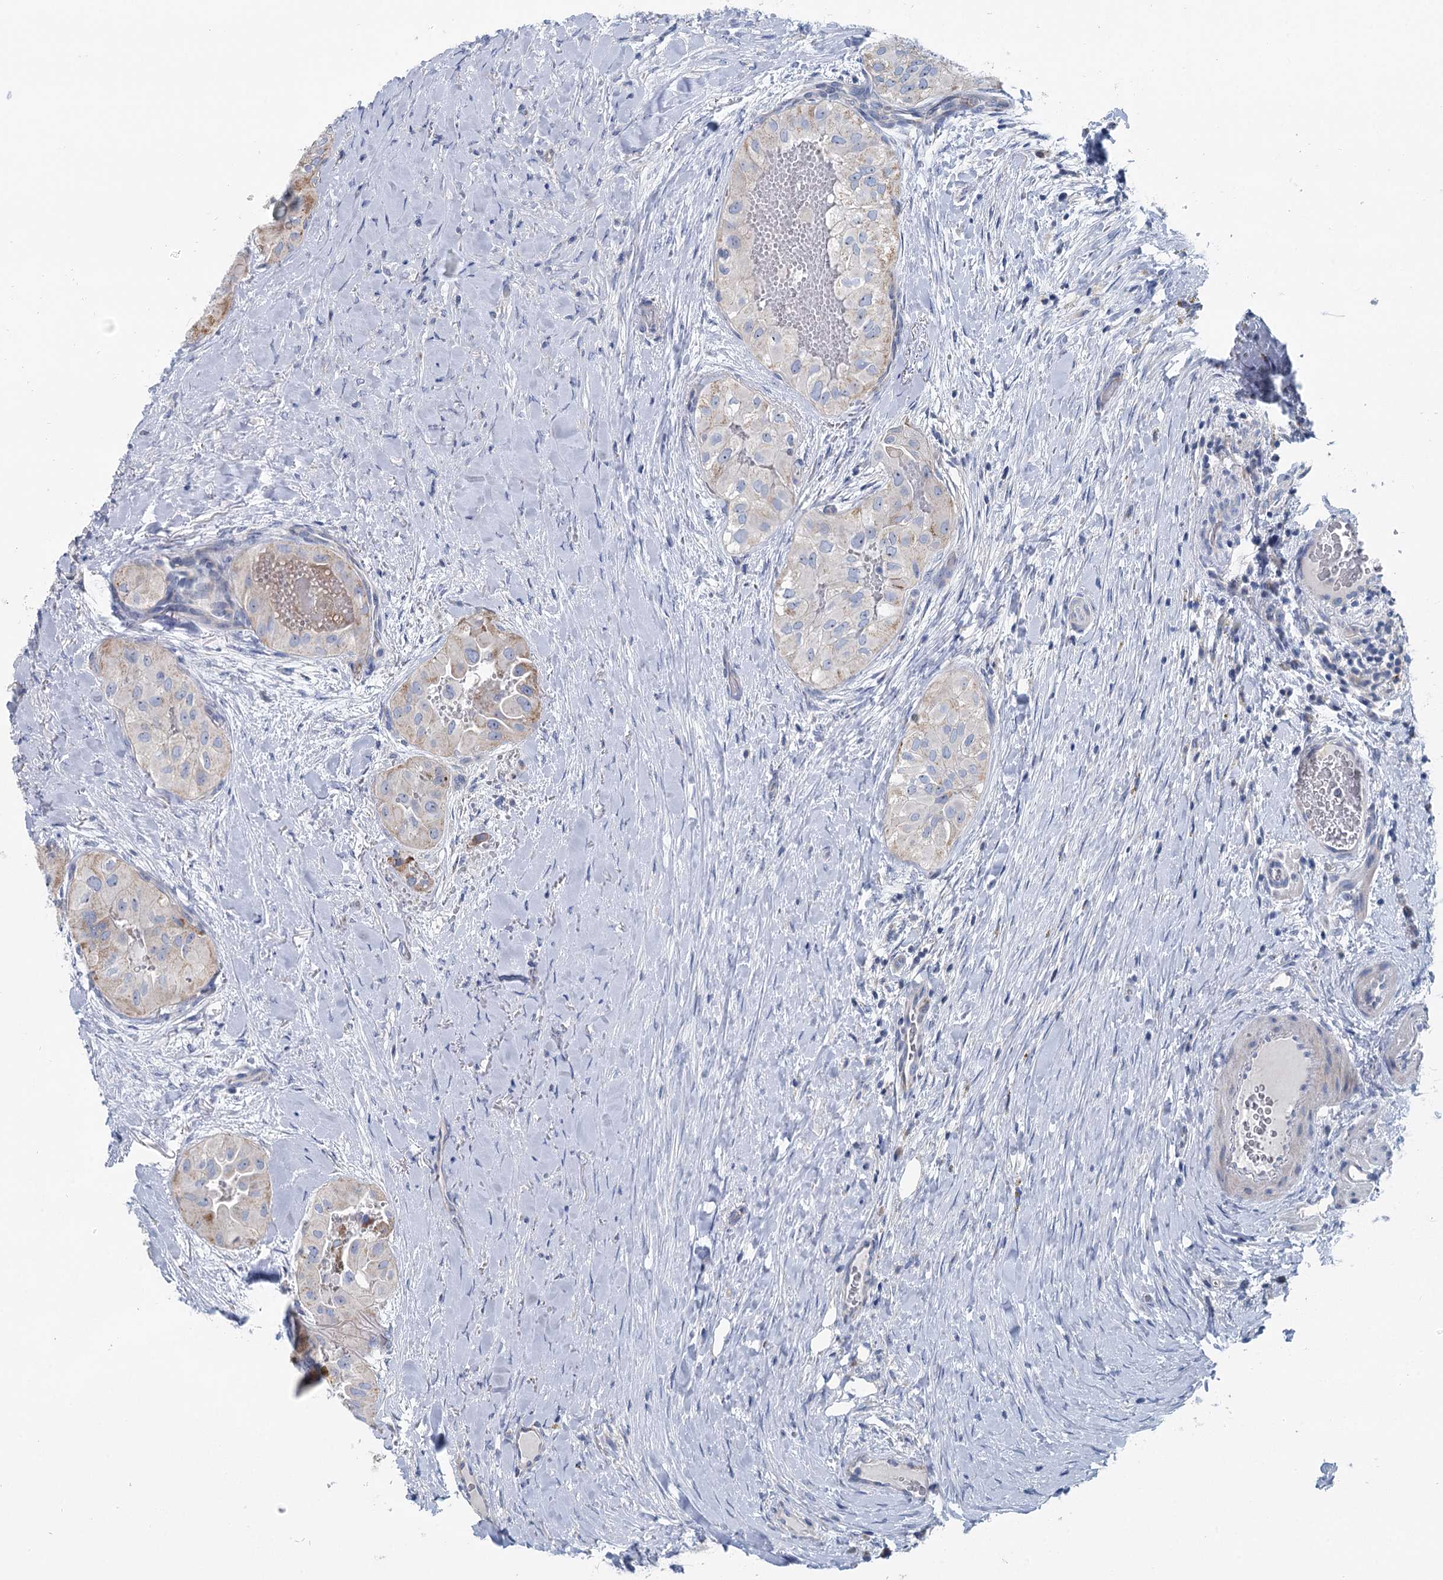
{"staining": {"intensity": "weak", "quantity": "25%-75%", "location": "cytoplasmic/membranous"}, "tissue": "thyroid cancer", "cell_type": "Tumor cells", "image_type": "cancer", "snomed": [{"axis": "morphology", "description": "Papillary adenocarcinoma, NOS"}, {"axis": "topography", "description": "Thyroid gland"}], "caption": "Protein staining of thyroid cancer tissue reveals weak cytoplasmic/membranous expression in approximately 25%-75% of tumor cells.", "gene": "MARK2", "patient": {"sex": "female", "age": 59}}